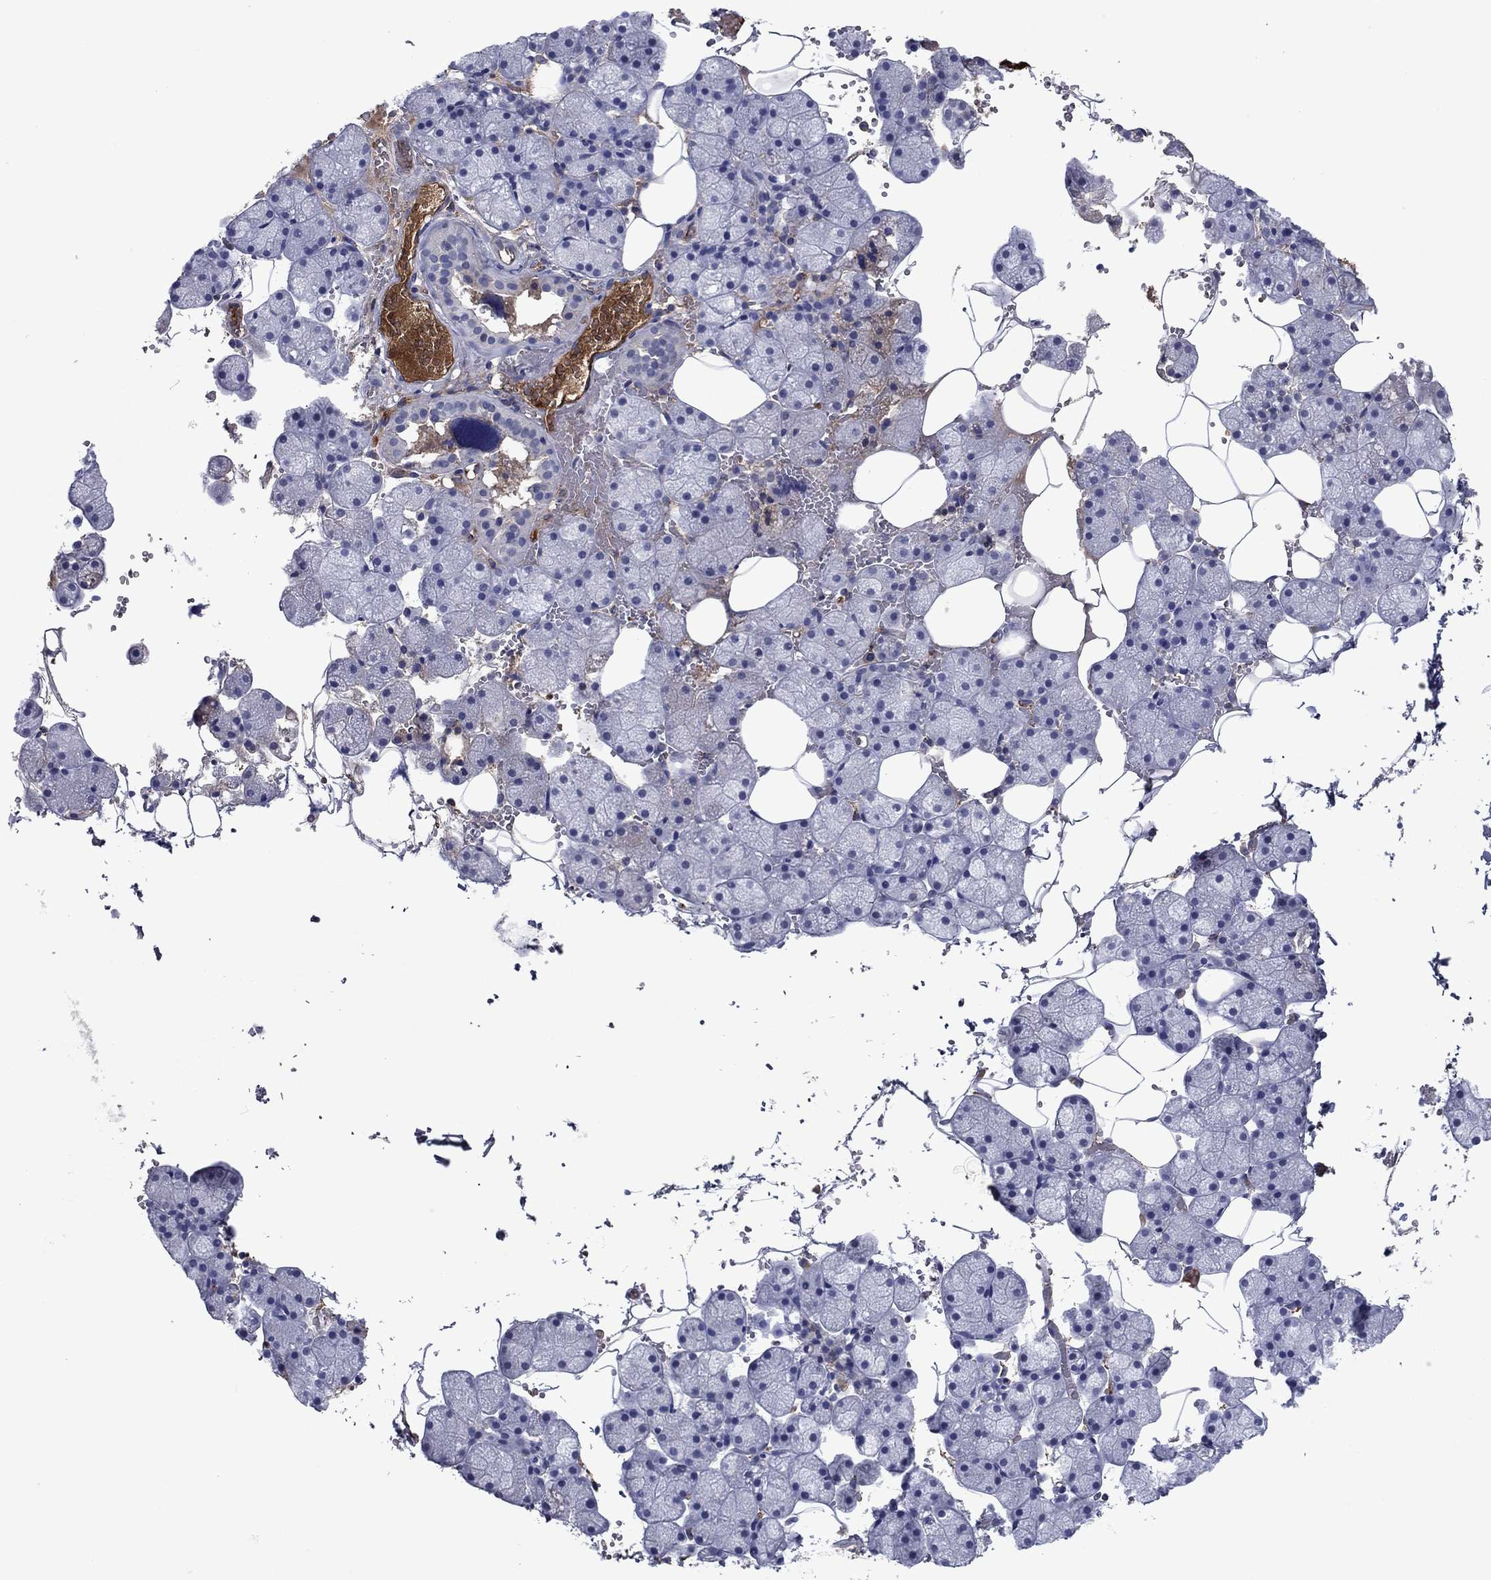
{"staining": {"intensity": "moderate", "quantity": "<25%", "location": "cytoplasmic/membranous"}, "tissue": "salivary gland", "cell_type": "Glandular cells", "image_type": "normal", "snomed": [{"axis": "morphology", "description": "Normal tissue, NOS"}, {"axis": "topography", "description": "Salivary gland"}], "caption": "Brown immunohistochemical staining in normal salivary gland exhibits moderate cytoplasmic/membranous expression in approximately <25% of glandular cells. Immunohistochemistry stains the protein in brown and the nuclei are stained blue.", "gene": "HPX", "patient": {"sex": "male", "age": 38}}